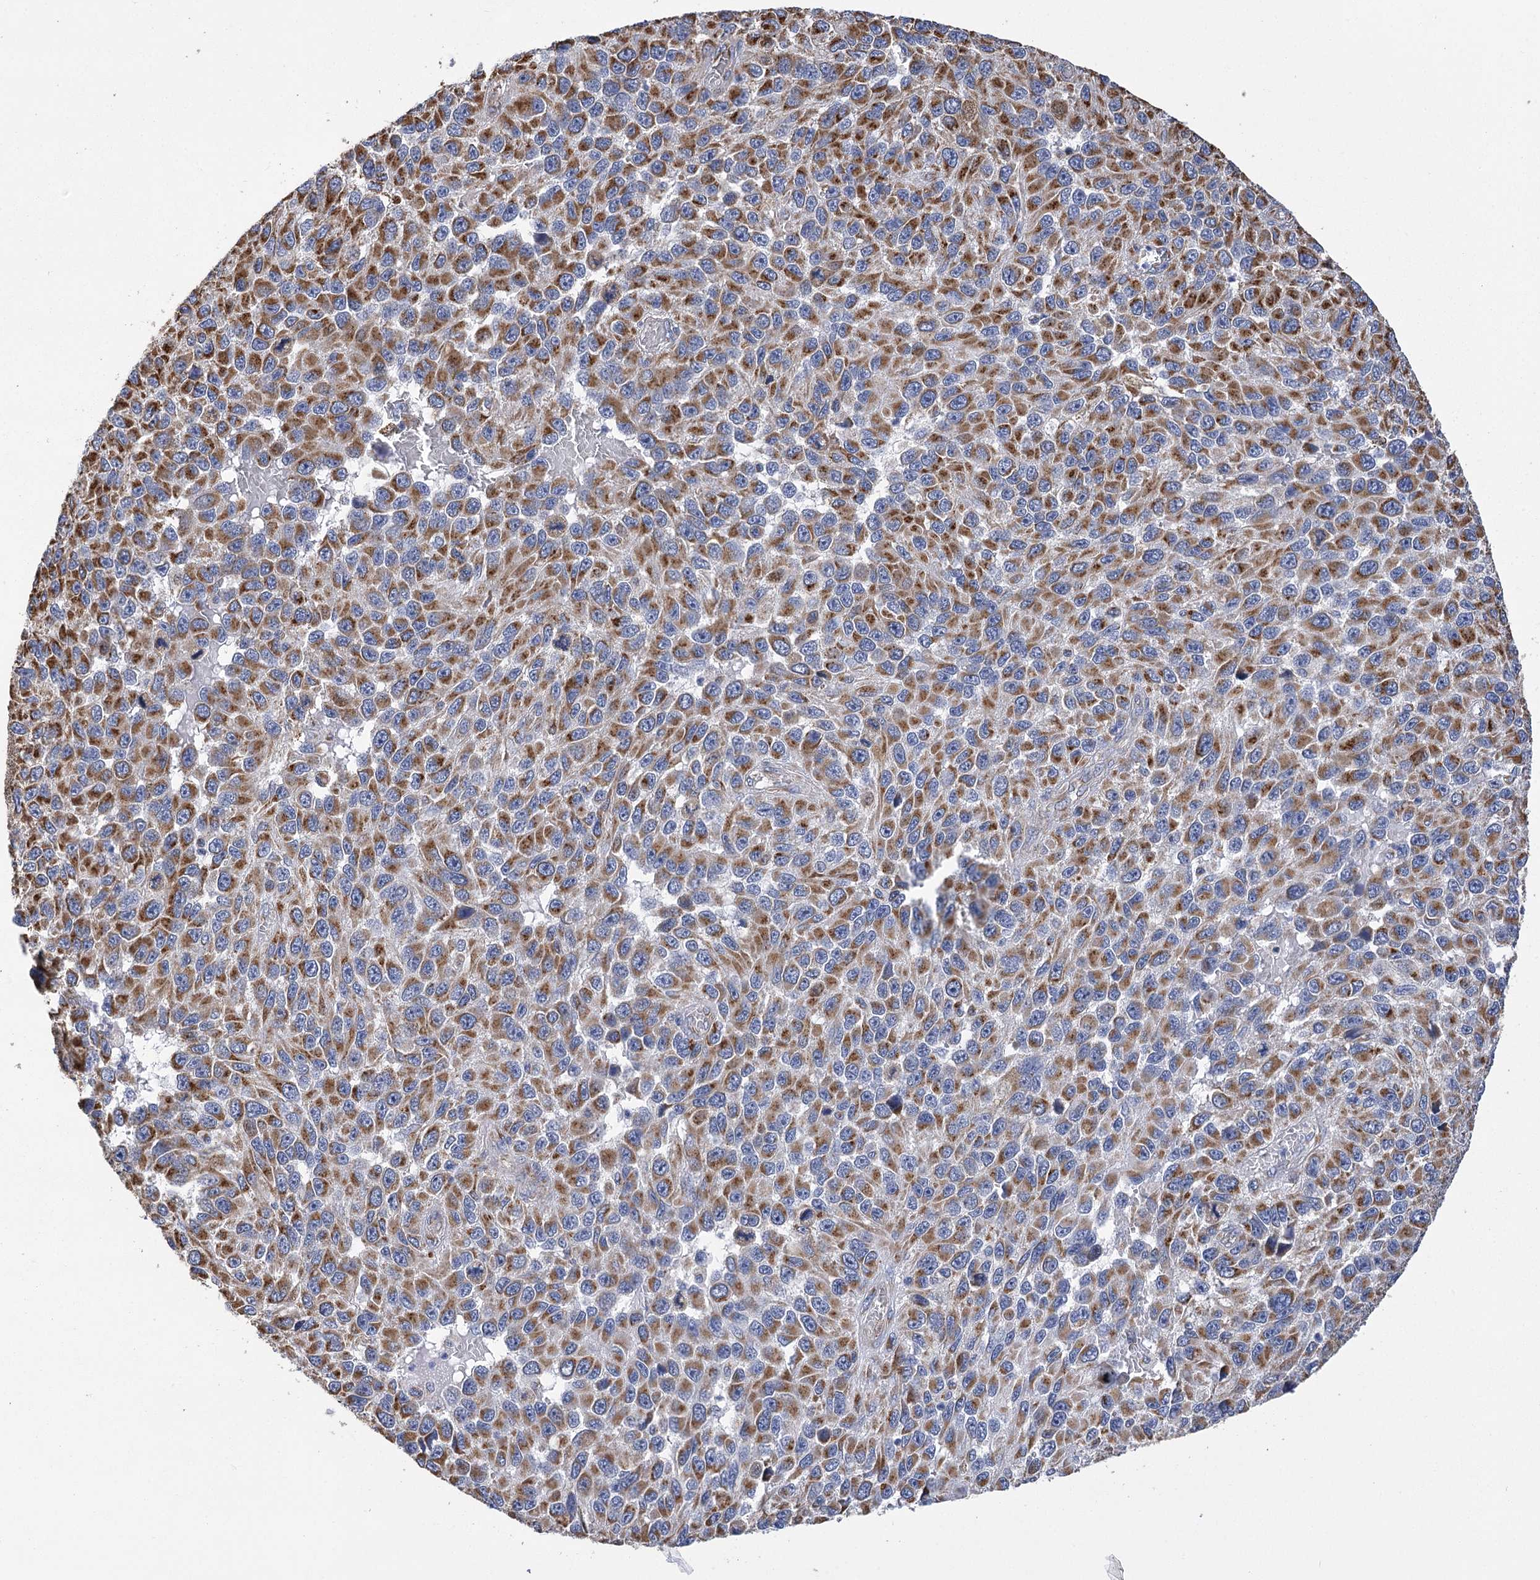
{"staining": {"intensity": "moderate", "quantity": ">75%", "location": "cytoplasmic/membranous"}, "tissue": "melanoma", "cell_type": "Tumor cells", "image_type": "cancer", "snomed": [{"axis": "morphology", "description": "Normal tissue, NOS"}, {"axis": "morphology", "description": "Malignant melanoma, NOS"}, {"axis": "topography", "description": "Skin"}], "caption": "Approximately >75% of tumor cells in melanoma reveal moderate cytoplasmic/membranous protein positivity as visualized by brown immunohistochemical staining.", "gene": "CCDC73", "patient": {"sex": "female", "age": 96}}